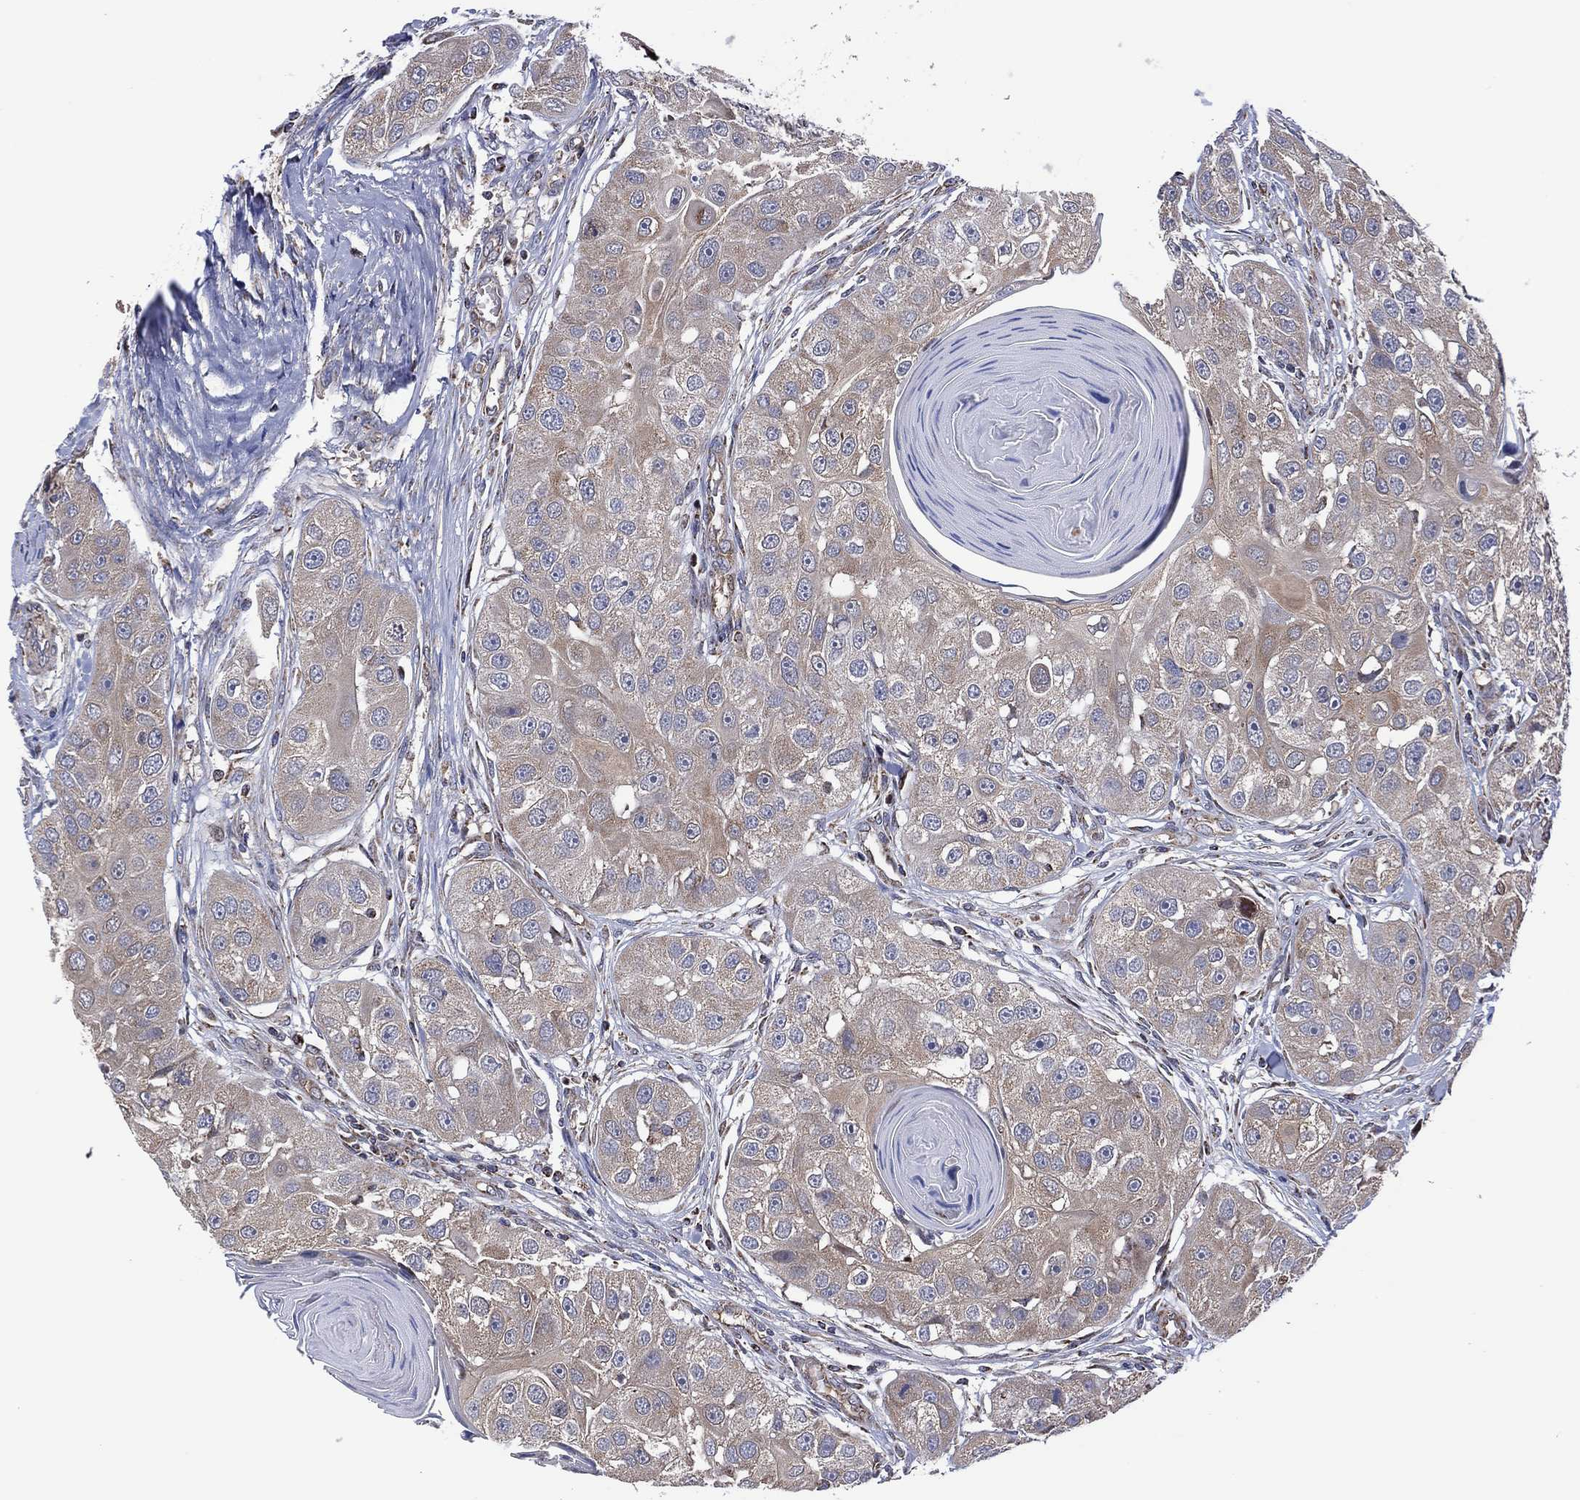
{"staining": {"intensity": "weak", "quantity": "25%-75%", "location": "cytoplasmic/membranous"}, "tissue": "head and neck cancer", "cell_type": "Tumor cells", "image_type": "cancer", "snomed": [{"axis": "morphology", "description": "Normal tissue, NOS"}, {"axis": "morphology", "description": "Squamous cell carcinoma, NOS"}, {"axis": "topography", "description": "Skeletal muscle"}, {"axis": "topography", "description": "Head-Neck"}], "caption": "Immunohistochemical staining of head and neck cancer reveals low levels of weak cytoplasmic/membranous protein positivity in approximately 25%-75% of tumor cells.", "gene": "PIDD1", "patient": {"sex": "male", "age": 51}}